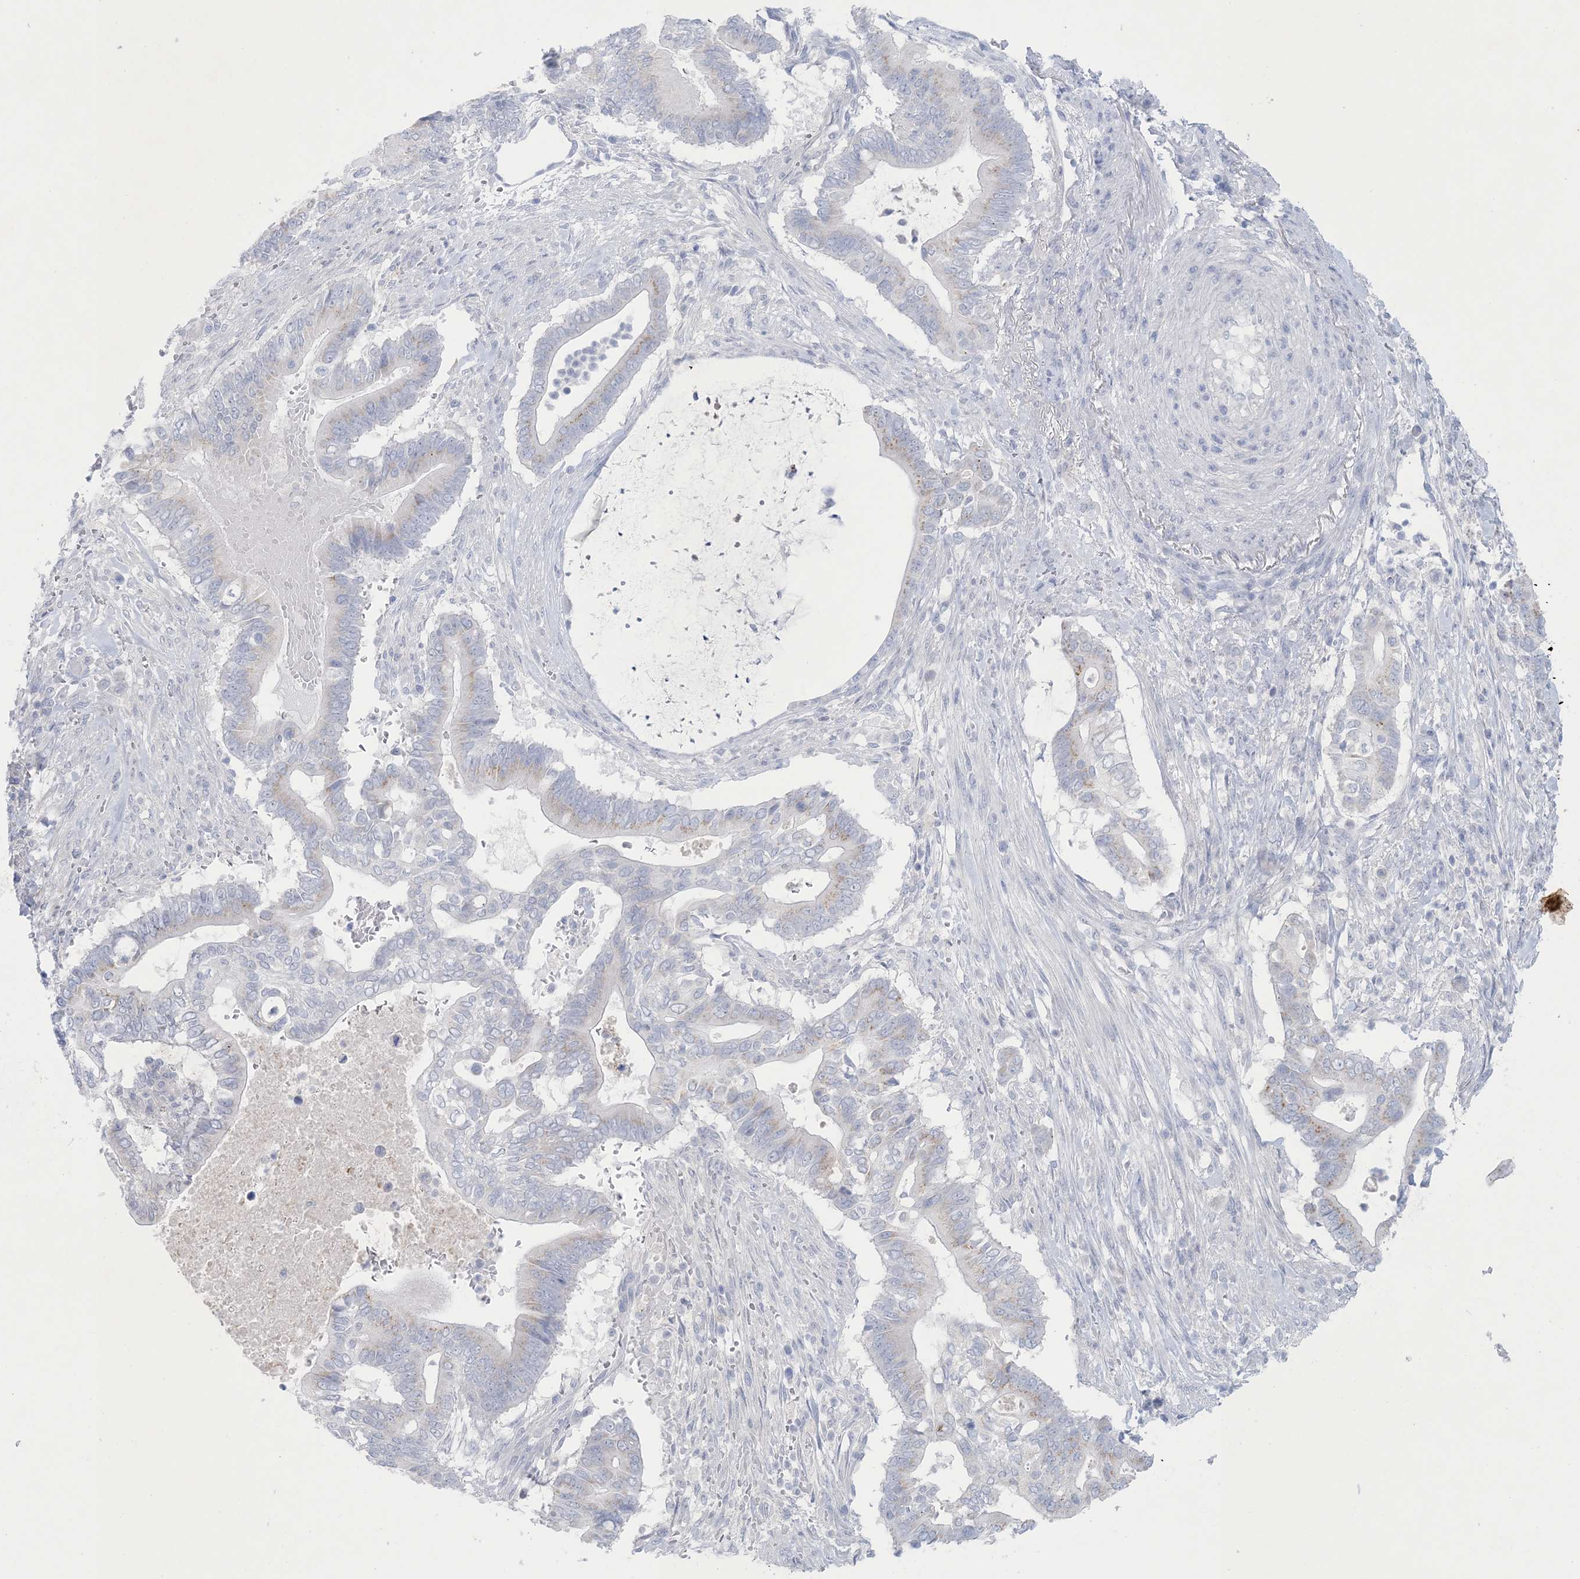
{"staining": {"intensity": "moderate", "quantity": "<25%", "location": "cytoplasmic/membranous"}, "tissue": "pancreatic cancer", "cell_type": "Tumor cells", "image_type": "cancer", "snomed": [{"axis": "morphology", "description": "Adenocarcinoma, NOS"}, {"axis": "topography", "description": "Pancreas"}], "caption": "High-magnification brightfield microscopy of pancreatic cancer (adenocarcinoma) stained with DAB (3,3'-diaminobenzidine) (brown) and counterstained with hematoxylin (blue). tumor cells exhibit moderate cytoplasmic/membranous positivity is appreciated in about<25% of cells. (DAB IHC with brightfield microscopy, high magnification).", "gene": "GABRG1", "patient": {"sex": "male", "age": 68}}